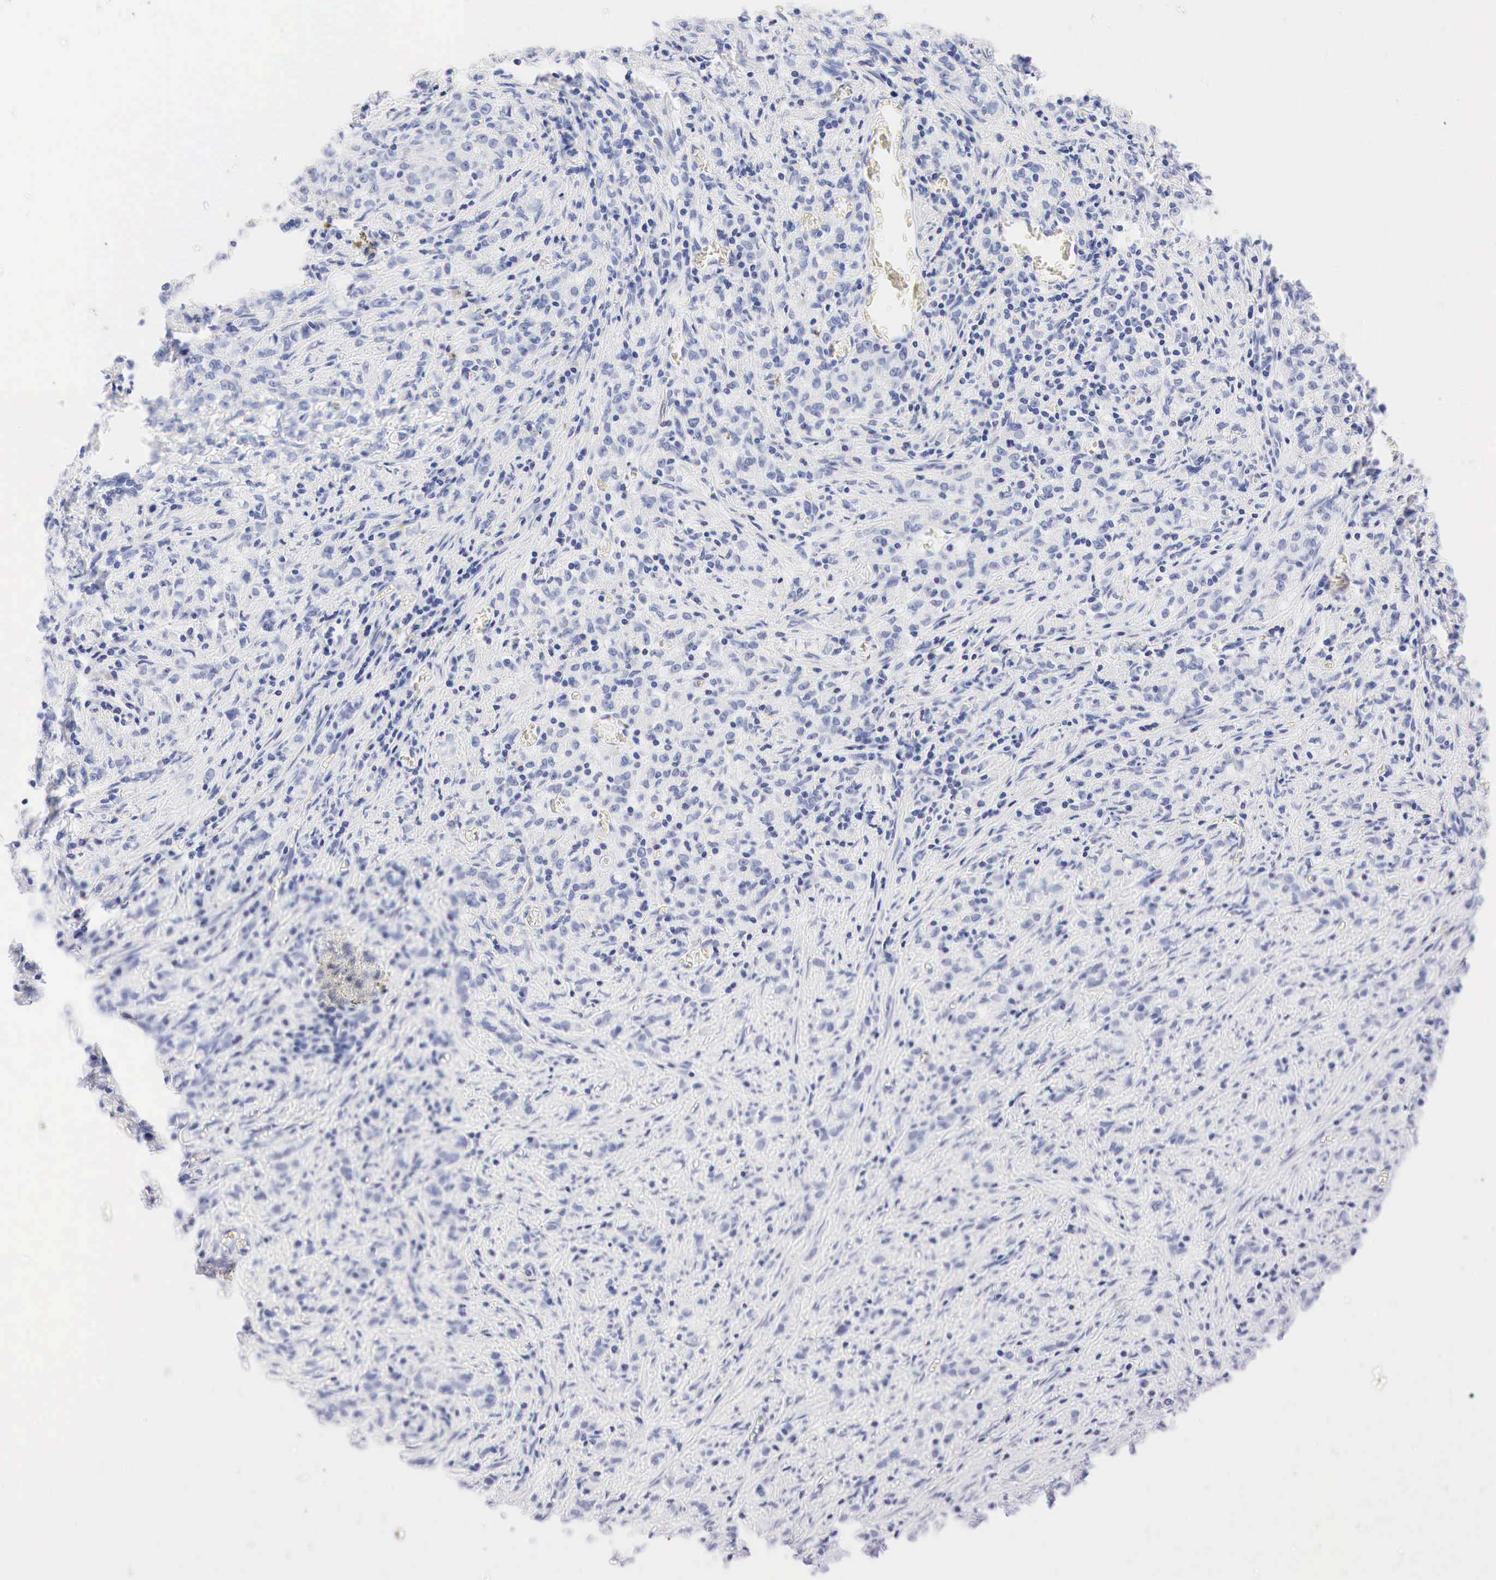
{"staining": {"intensity": "negative", "quantity": "none", "location": "none"}, "tissue": "stomach cancer", "cell_type": "Tumor cells", "image_type": "cancer", "snomed": [{"axis": "morphology", "description": "Adenocarcinoma, NOS"}, {"axis": "topography", "description": "Stomach"}], "caption": "Tumor cells show no significant protein expression in adenocarcinoma (stomach).", "gene": "NKX2-1", "patient": {"sex": "male", "age": 72}}